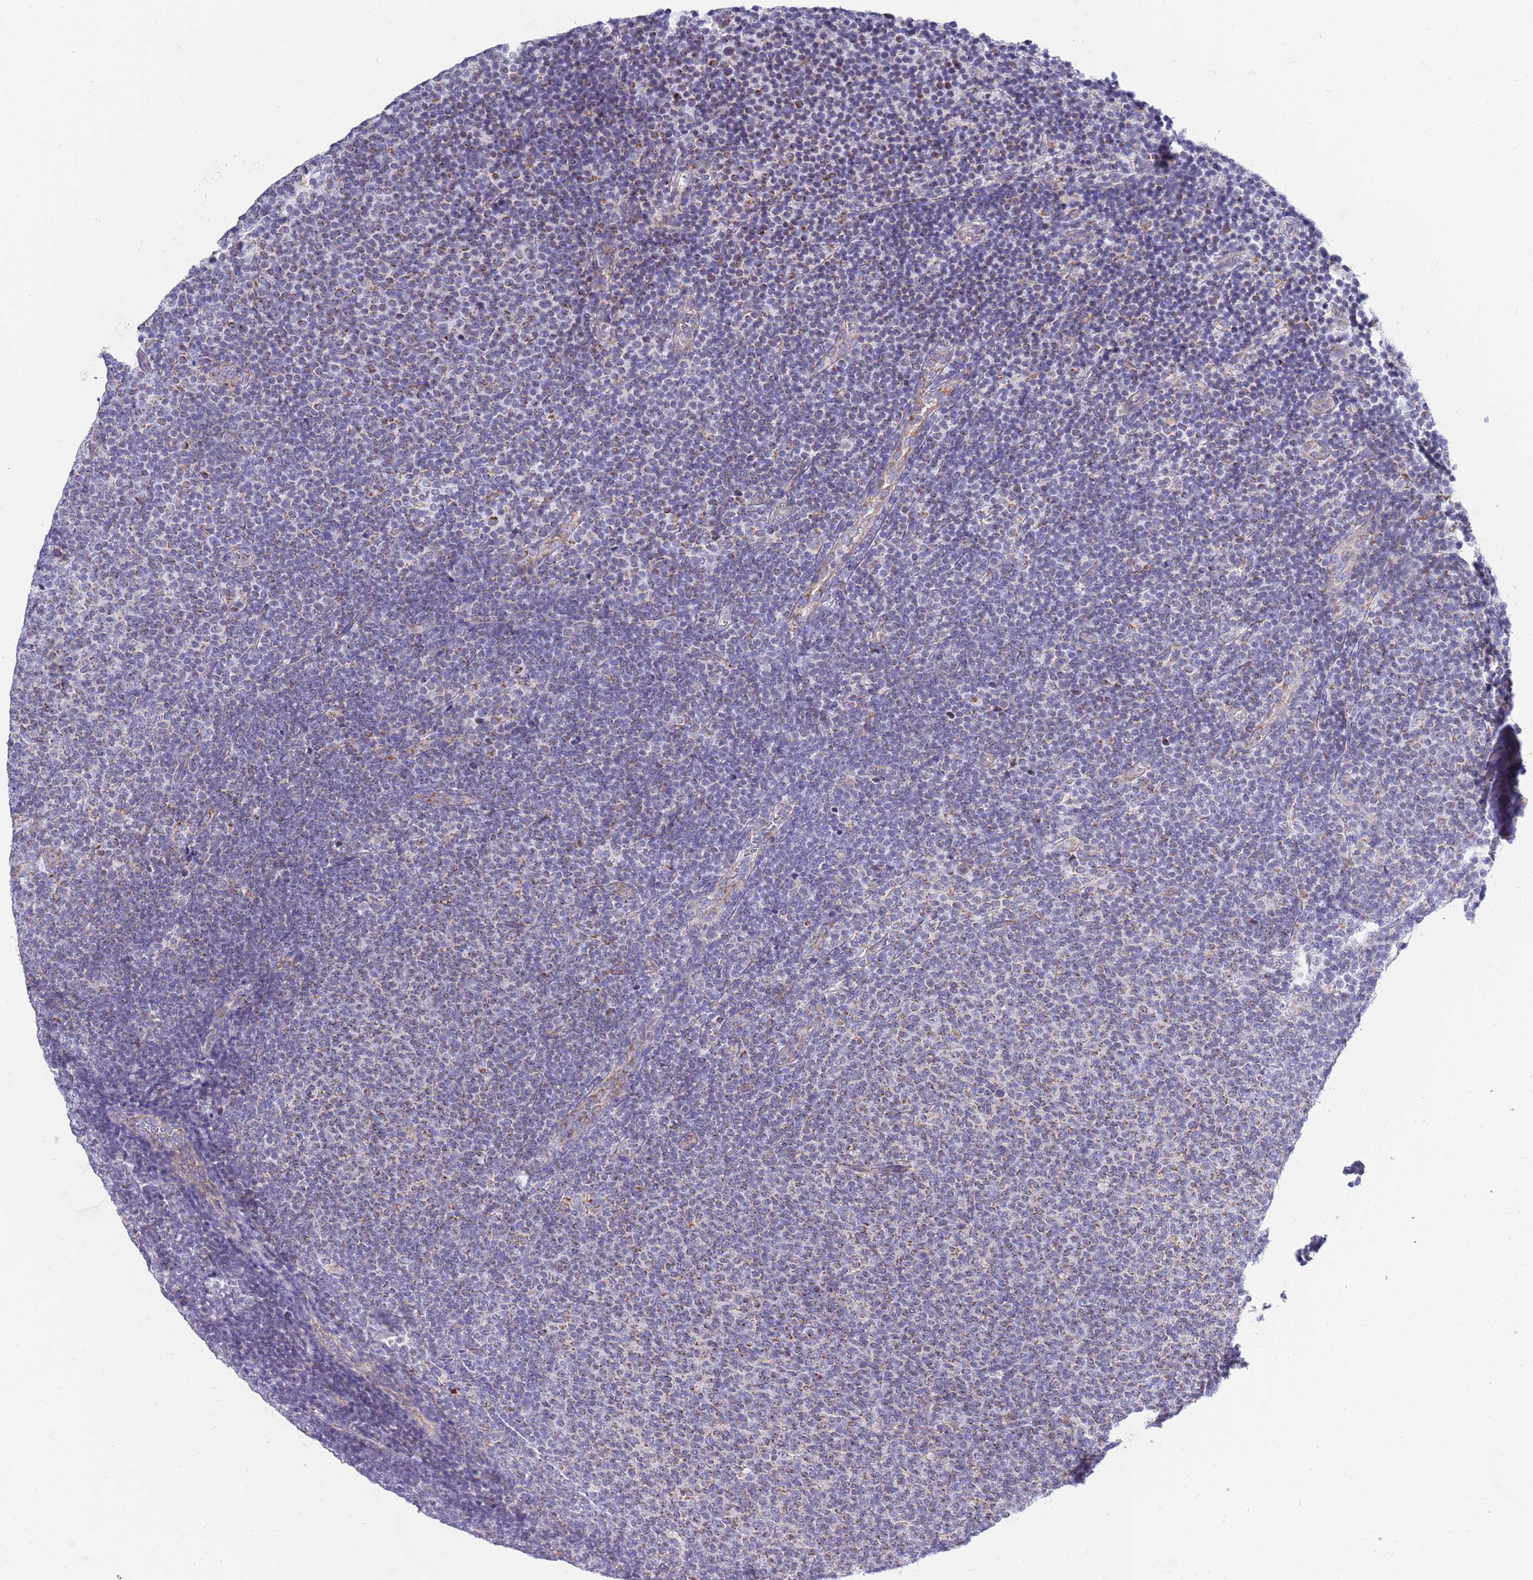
{"staining": {"intensity": "moderate", "quantity": "<25%", "location": "cytoplasmic/membranous"}, "tissue": "lymphoma", "cell_type": "Tumor cells", "image_type": "cancer", "snomed": [{"axis": "morphology", "description": "Malignant lymphoma, non-Hodgkin's type, Low grade"}, {"axis": "topography", "description": "Lymph node"}], "caption": "High-power microscopy captured an IHC micrograph of lymphoma, revealing moderate cytoplasmic/membranous positivity in approximately <25% of tumor cells.", "gene": "EMC8", "patient": {"sex": "male", "age": 66}}